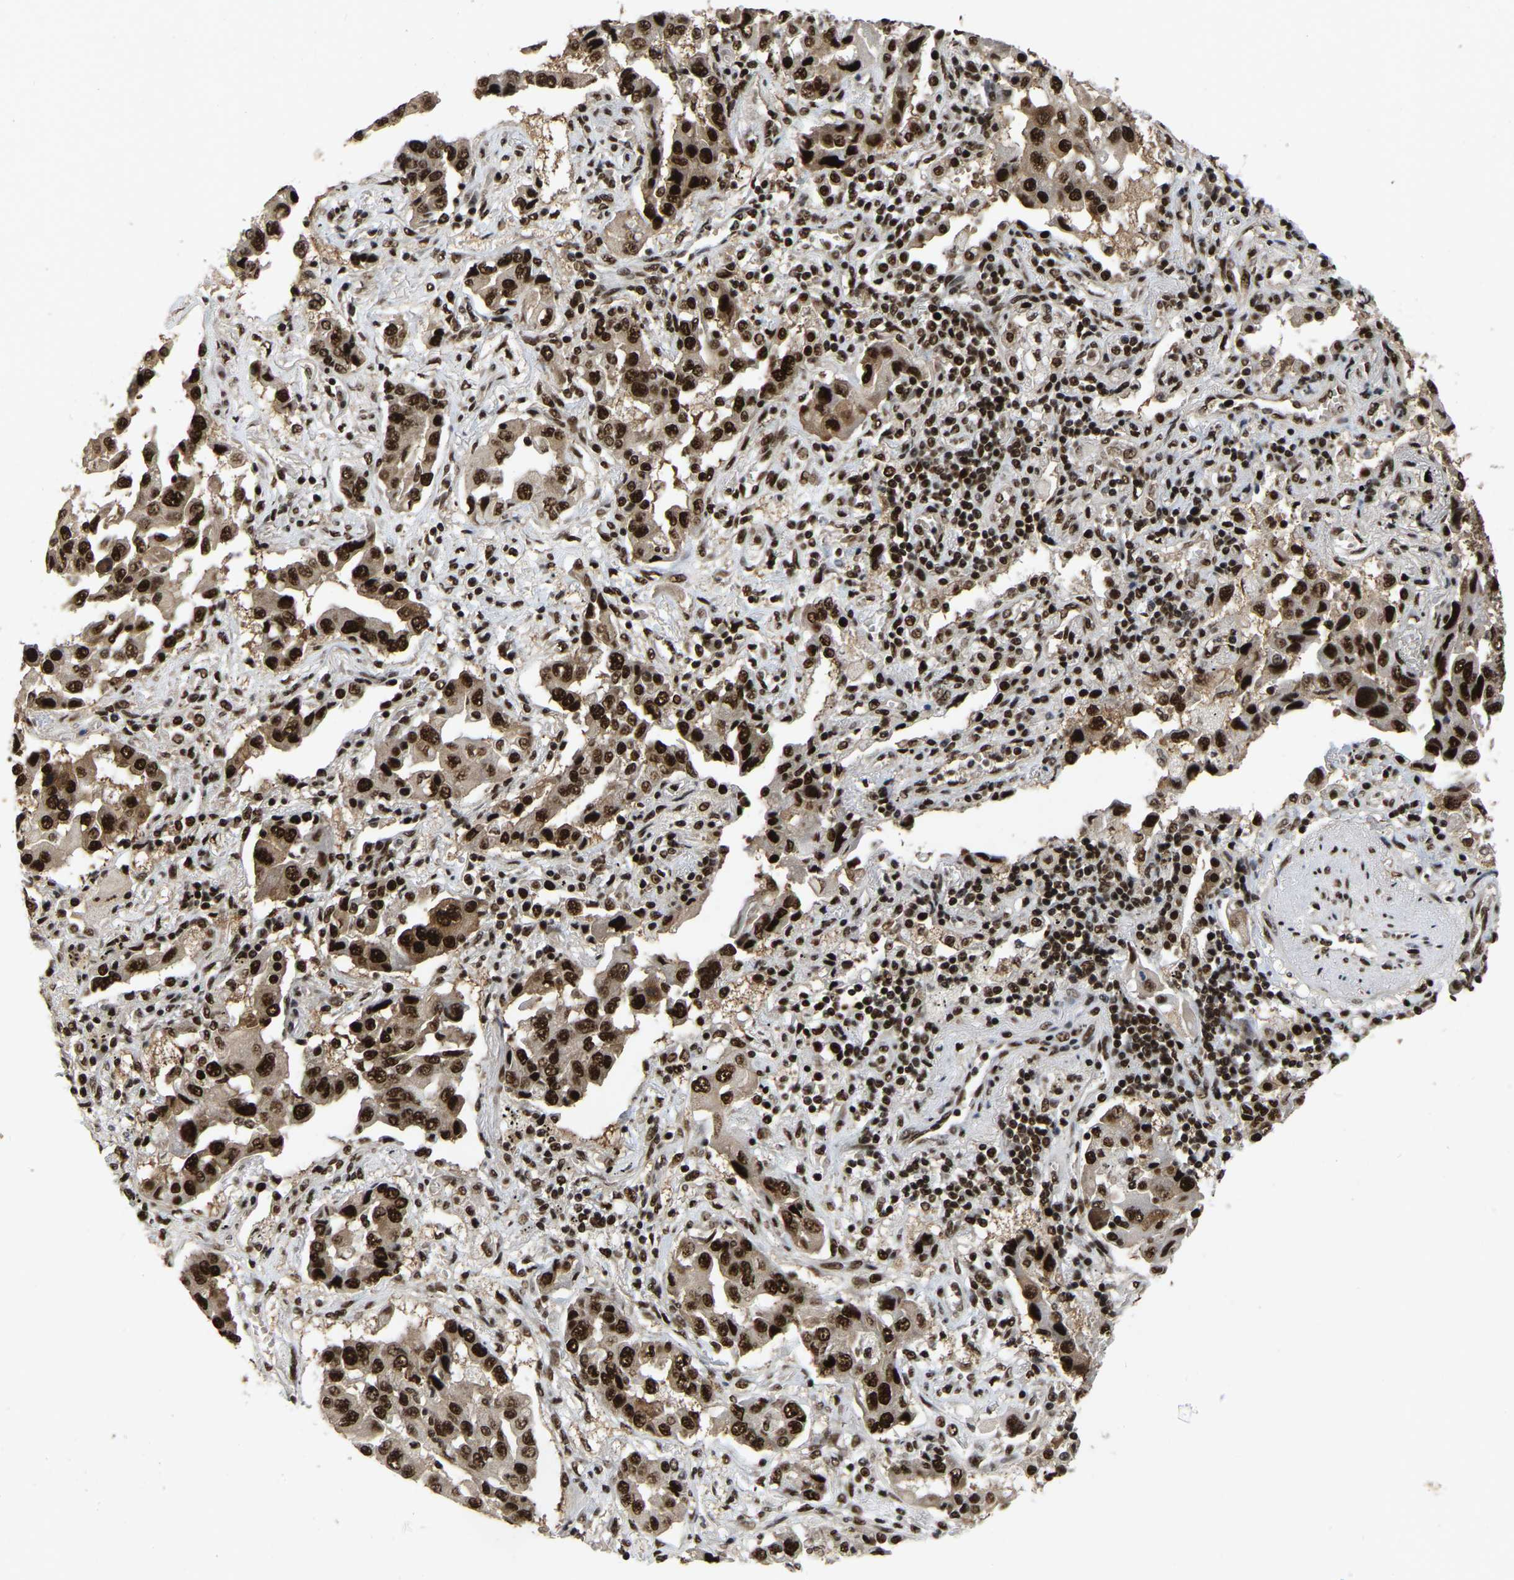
{"staining": {"intensity": "strong", "quantity": ">75%", "location": "nuclear"}, "tissue": "lung cancer", "cell_type": "Tumor cells", "image_type": "cancer", "snomed": [{"axis": "morphology", "description": "Adenocarcinoma, NOS"}, {"axis": "topography", "description": "Lung"}], "caption": "Protein expression analysis of human lung cancer (adenocarcinoma) reveals strong nuclear positivity in approximately >75% of tumor cells.", "gene": "TBL1XR1", "patient": {"sex": "female", "age": 65}}